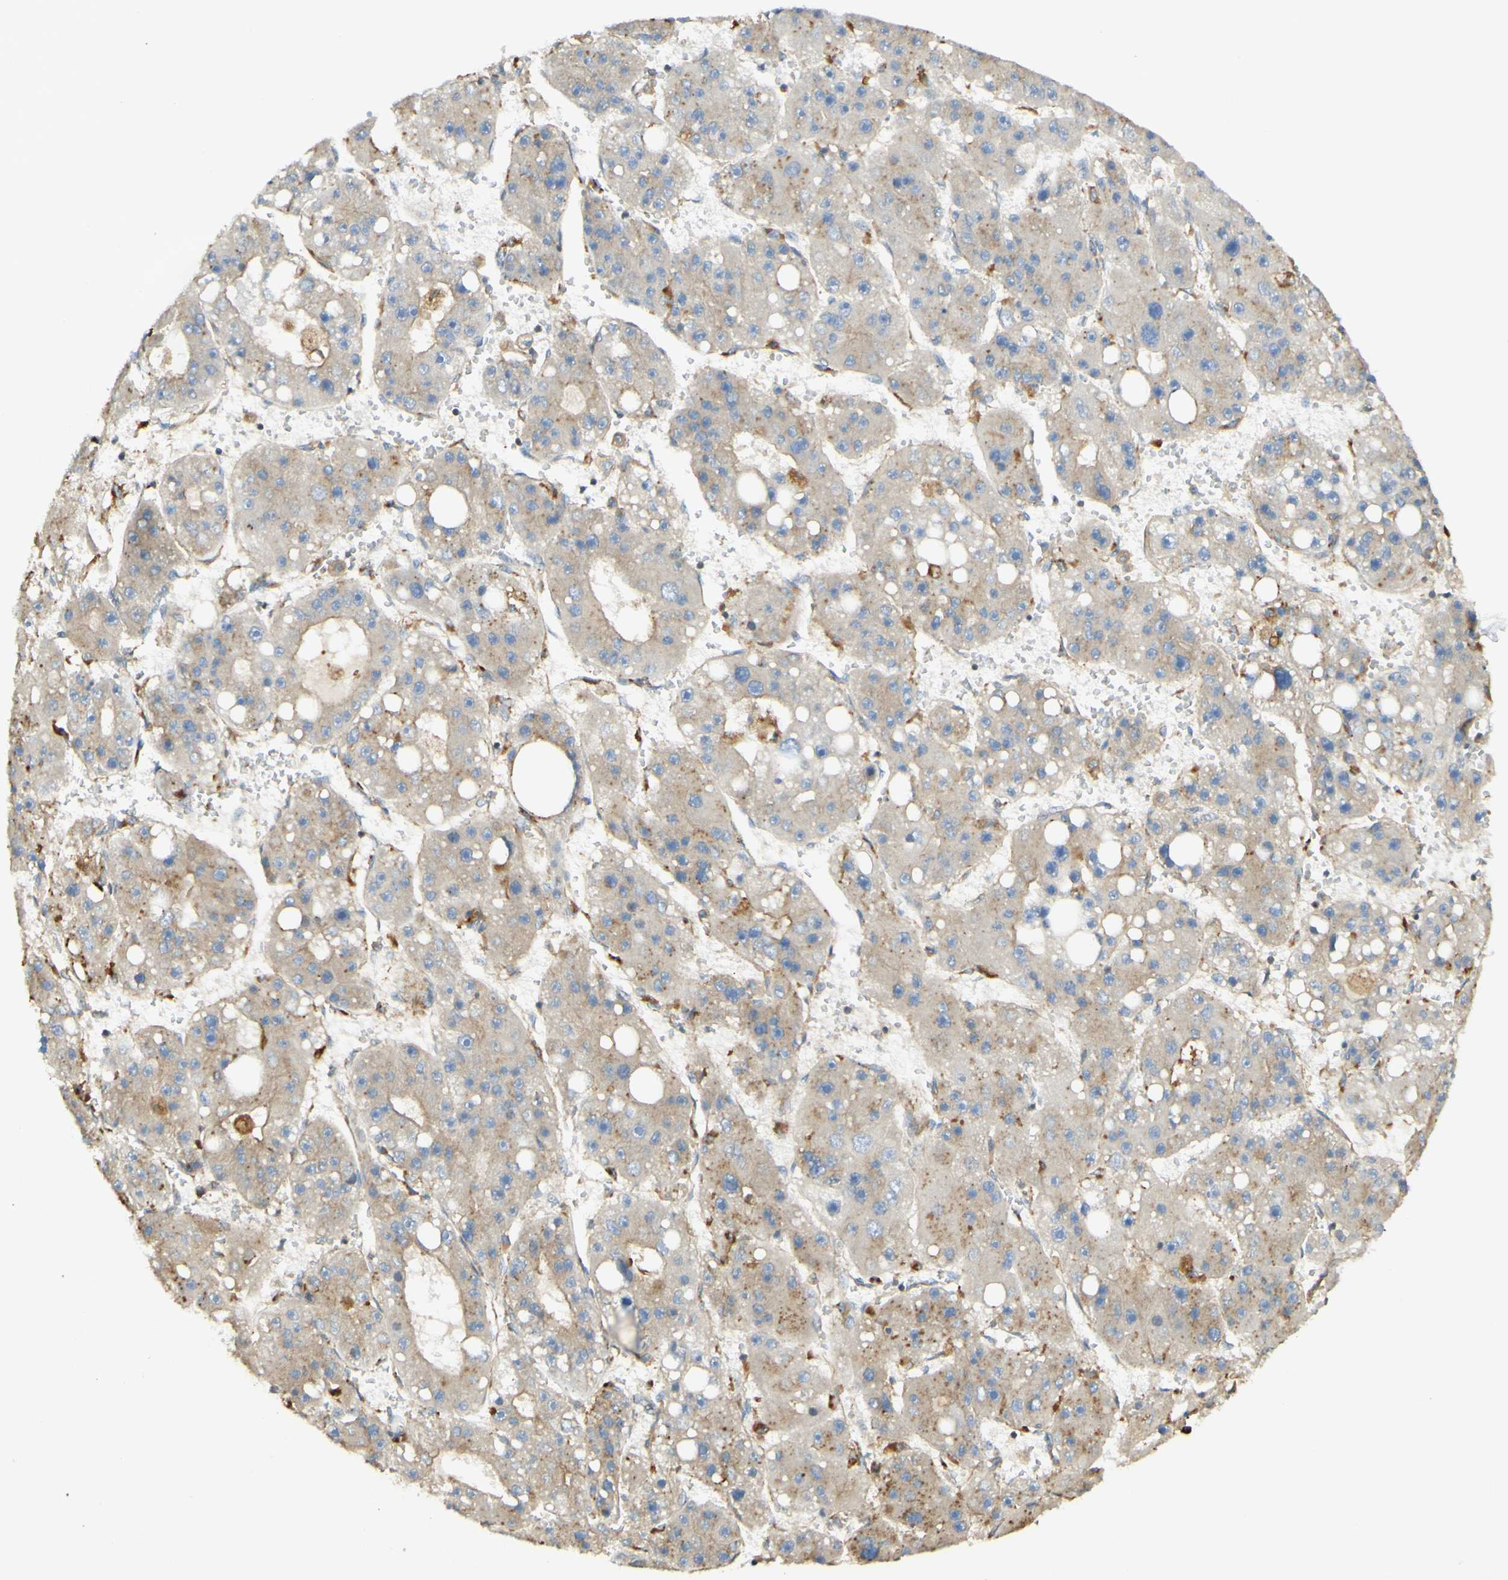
{"staining": {"intensity": "weak", "quantity": ">75%", "location": "cytoplasmic/membranous"}, "tissue": "liver cancer", "cell_type": "Tumor cells", "image_type": "cancer", "snomed": [{"axis": "morphology", "description": "Carcinoma, Hepatocellular, NOS"}, {"axis": "topography", "description": "Liver"}], "caption": "An image of hepatocellular carcinoma (liver) stained for a protein displays weak cytoplasmic/membranous brown staining in tumor cells.", "gene": "IKBKG", "patient": {"sex": "female", "age": 61}}